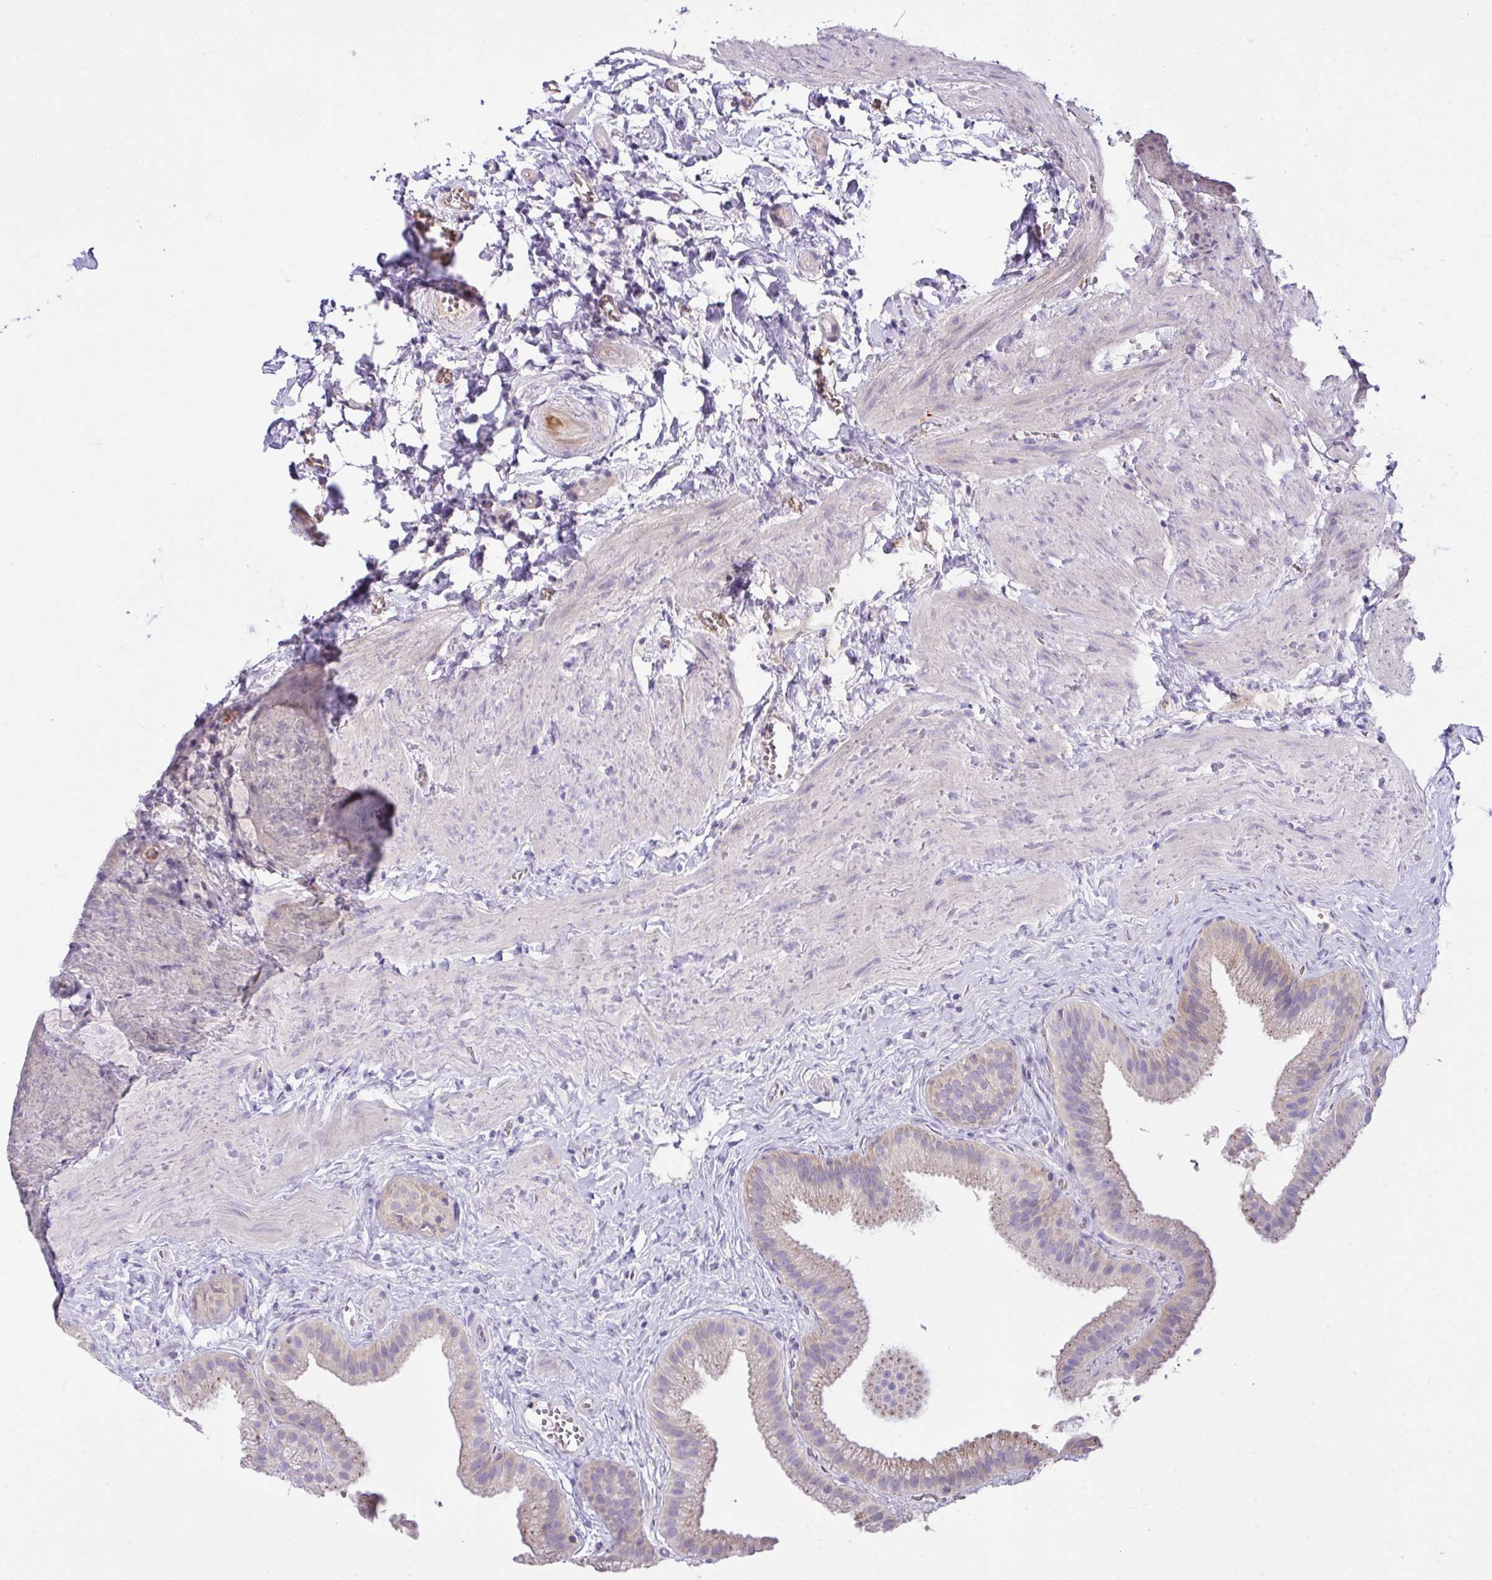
{"staining": {"intensity": "weak", "quantity": "25%-75%", "location": "cytoplasmic/membranous"}, "tissue": "gallbladder", "cell_type": "Glandular cells", "image_type": "normal", "snomed": [{"axis": "morphology", "description": "Normal tissue, NOS"}, {"axis": "topography", "description": "Gallbladder"}], "caption": "Immunohistochemistry (IHC) of benign gallbladder demonstrates low levels of weak cytoplasmic/membranous positivity in approximately 25%-75% of glandular cells.", "gene": "D2HGDH", "patient": {"sex": "female", "age": 63}}